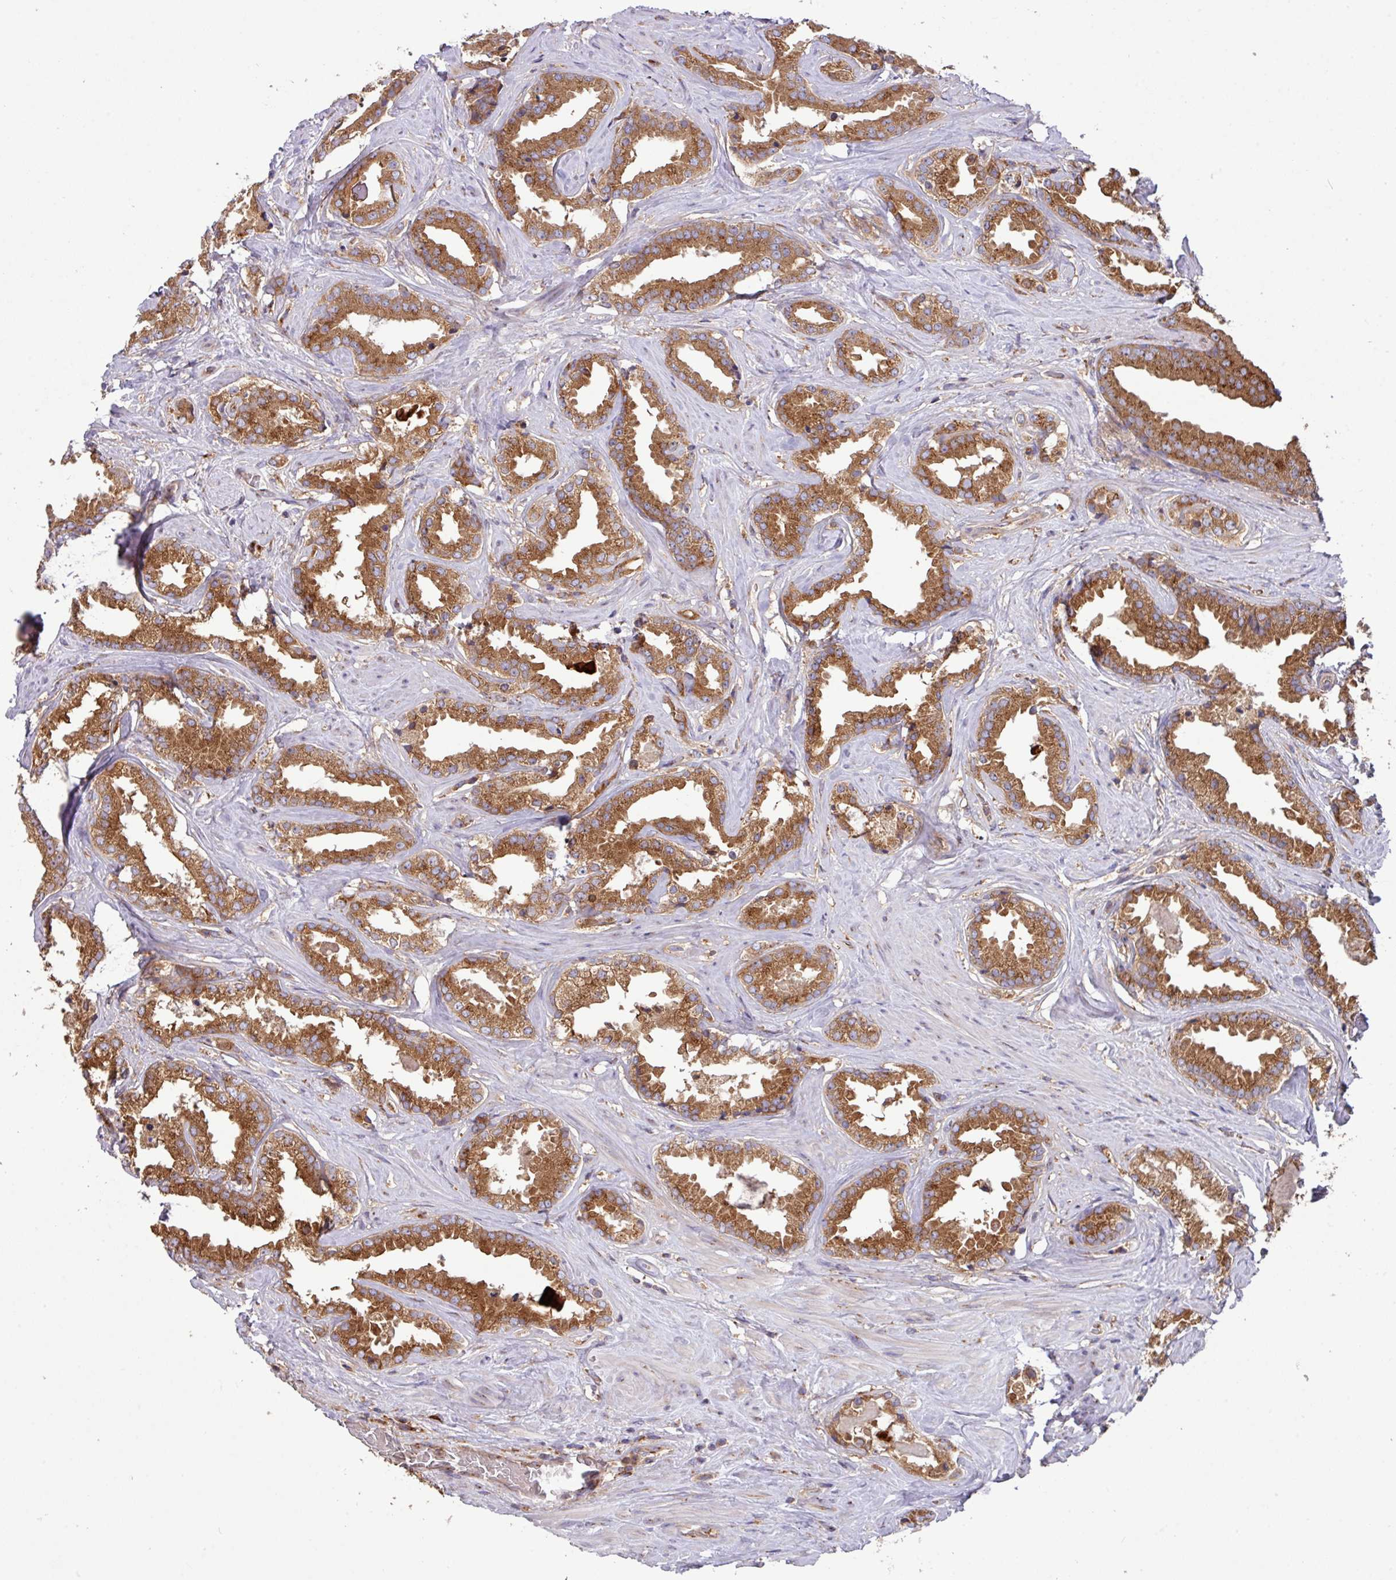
{"staining": {"intensity": "moderate", "quantity": ">75%", "location": "cytoplasmic/membranous"}, "tissue": "prostate cancer", "cell_type": "Tumor cells", "image_type": "cancer", "snomed": [{"axis": "morphology", "description": "Adenocarcinoma, Low grade"}, {"axis": "topography", "description": "Prostate"}], "caption": "IHC of prostate cancer (low-grade adenocarcinoma) reveals medium levels of moderate cytoplasmic/membranous staining in approximately >75% of tumor cells.", "gene": "RAB19", "patient": {"sex": "male", "age": 61}}